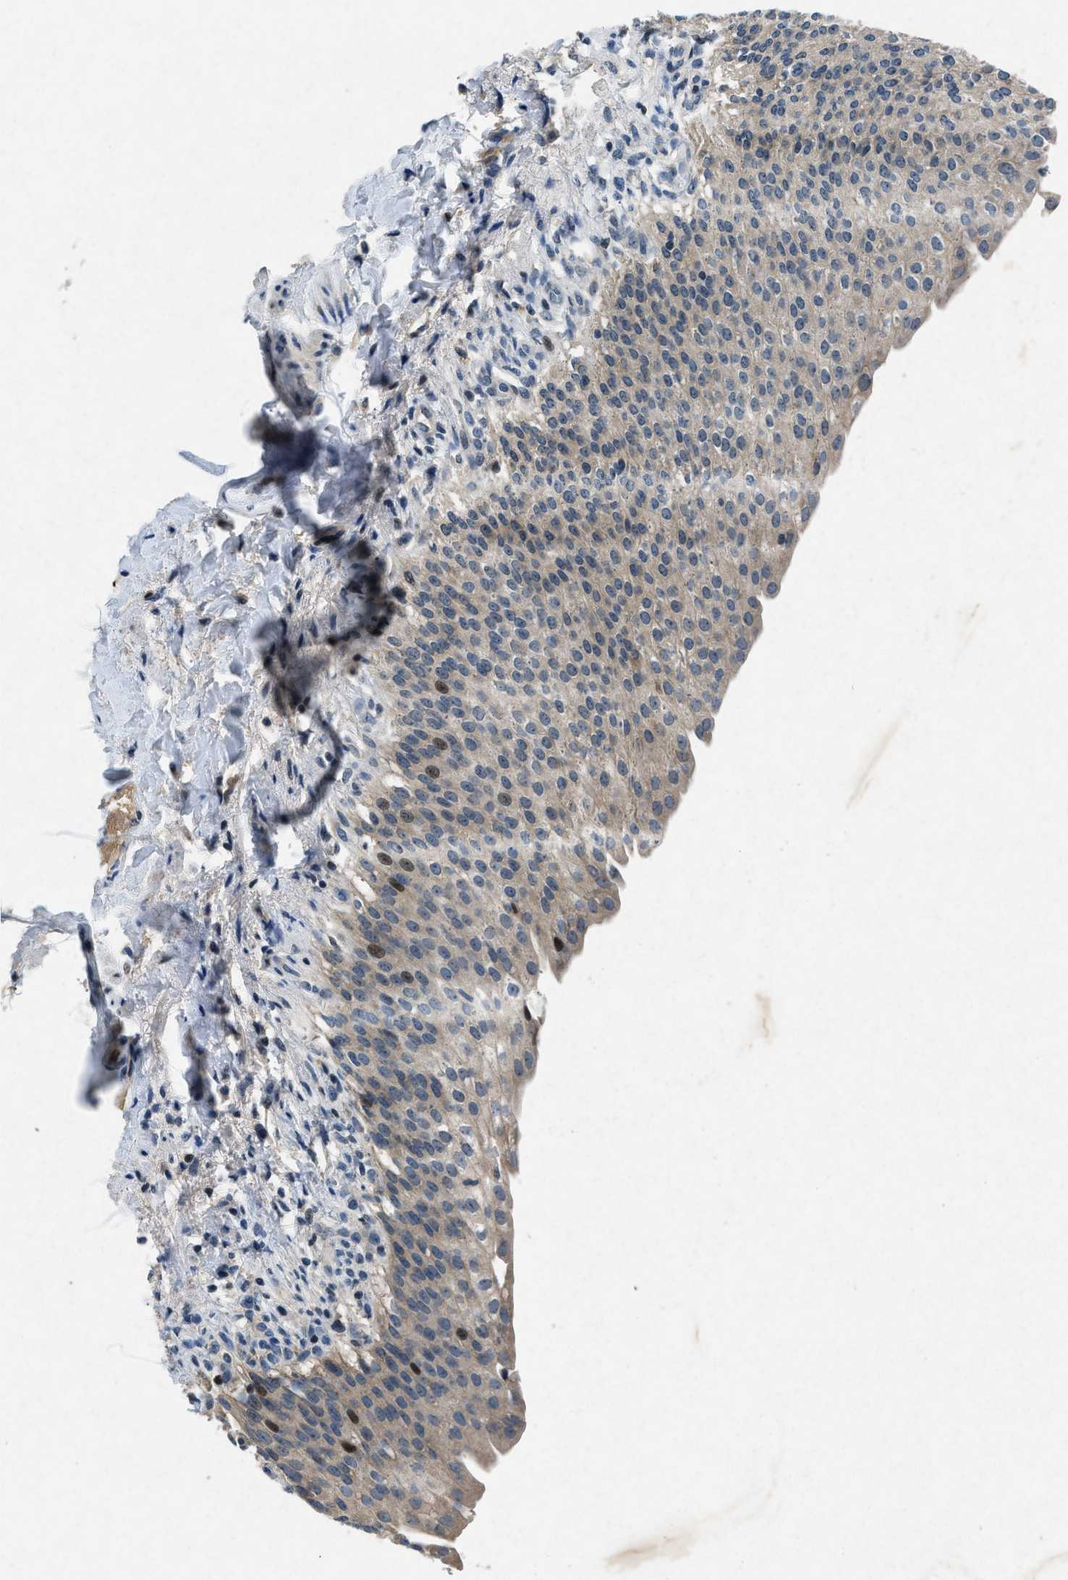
{"staining": {"intensity": "strong", "quantity": "25%-75%", "location": "nuclear"}, "tissue": "urinary bladder", "cell_type": "Urothelial cells", "image_type": "normal", "snomed": [{"axis": "morphology", "description": "Normal tissue, NOS"}, {"axis": "topography", "description": "Urinary bladder"}], "caption": "IHC histopathology image of benign urinary bladder: urinary bladder stained using immunohistochemistry reveals high levels of strong protein expression localized specifically in the nuclear of urothelial cells, appearing as a nuclear brown color.", "gene": "PHLDA1", "patient": {"sex": "female", "age": 60}}